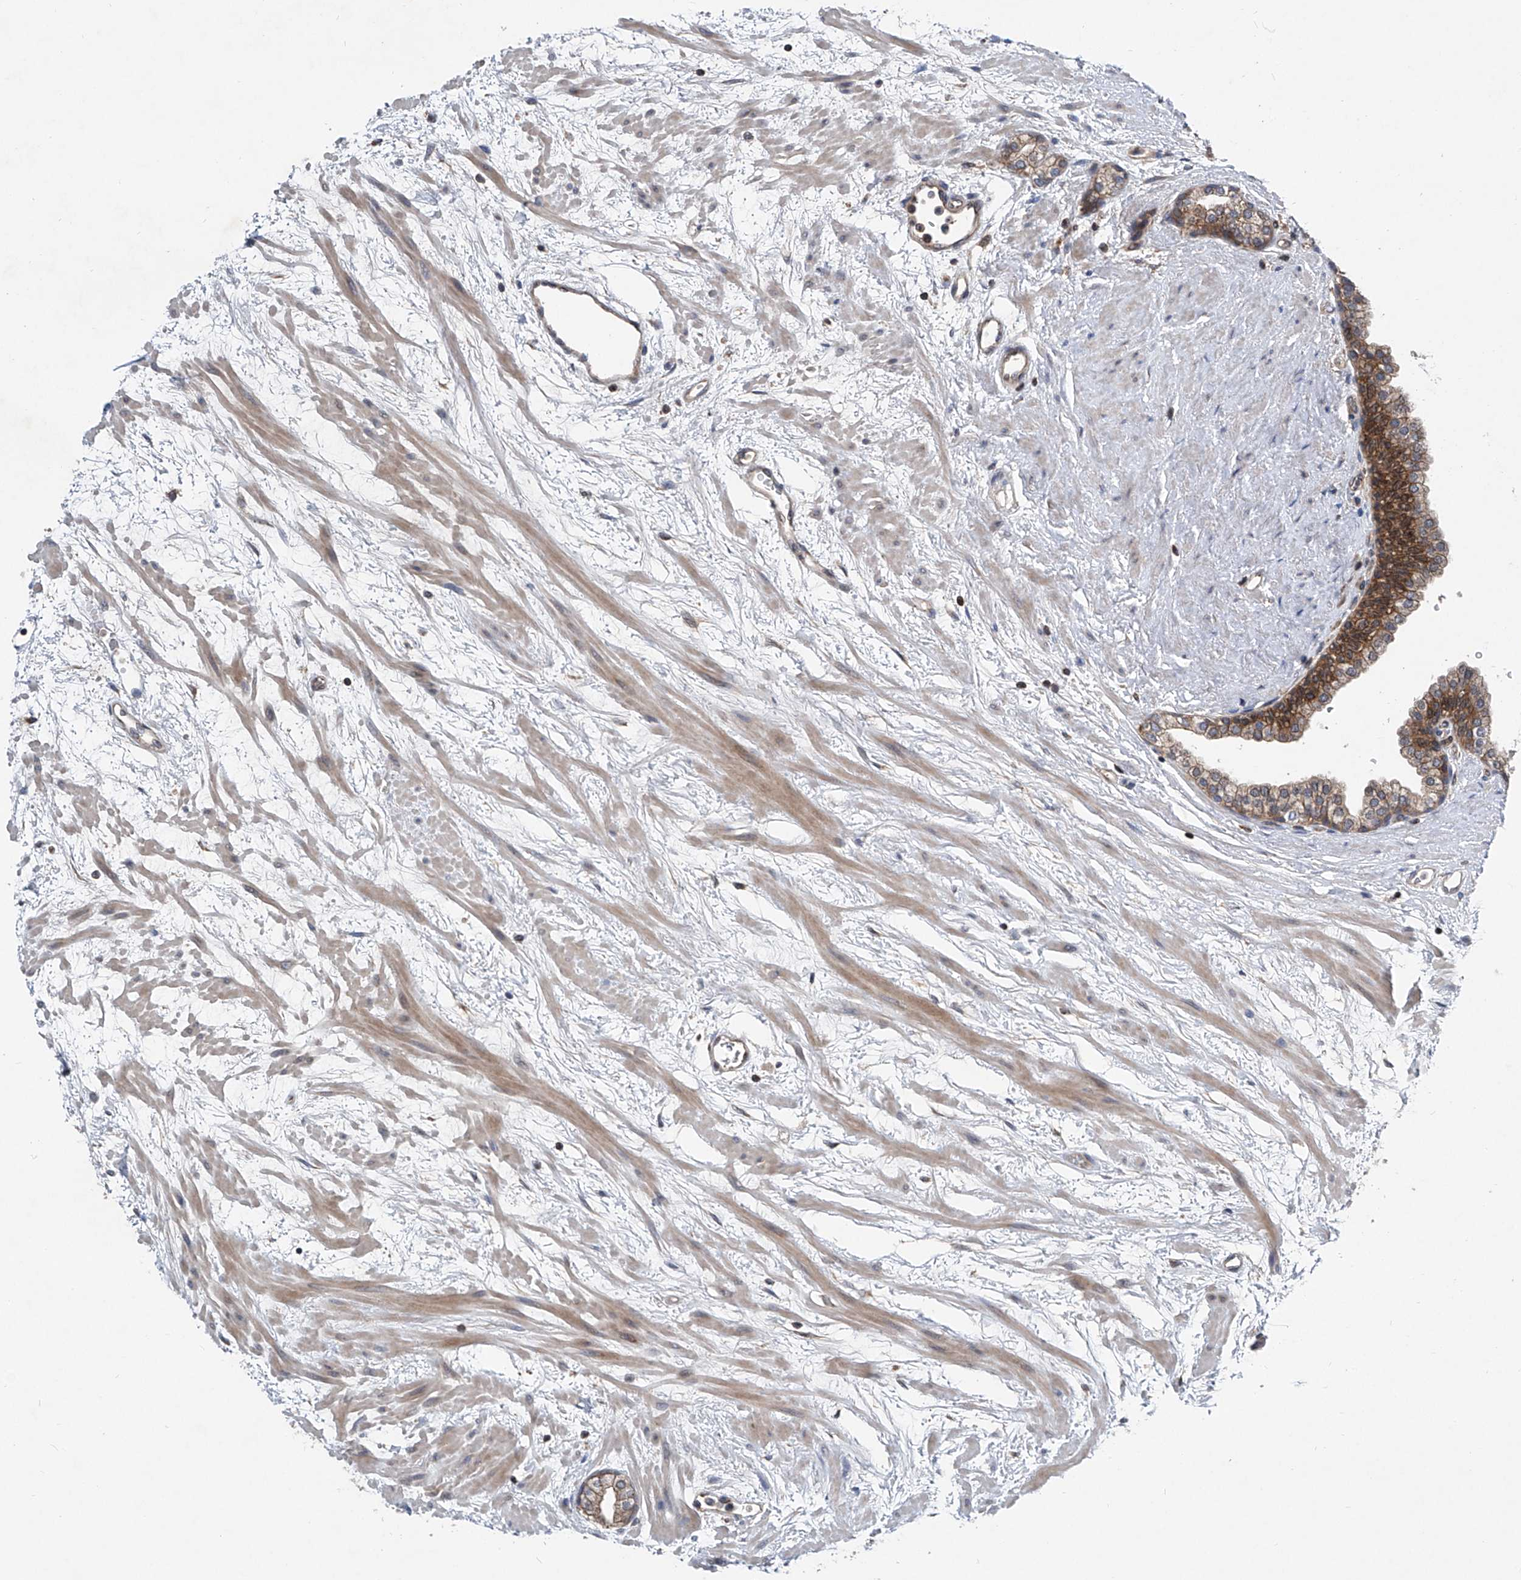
{"staining": {"intensity": "strong", "quantity": "<25%", "location": "cytoplasmic/membranous"}, "tissue": "prostate", "cell_type": "Glandular cells", "image_type": "normal", "snomed": [{"axis": "morphology", "description": "Normal tissue, NOS"}, {"axis": "topography", "description": "Prostate"}], "caption": "Normal prostate demonstrates strong cytoplasmic/membranous positivity in approximately <25% of glandular cells, visualized by immunohistochemistry. (DAB (3,3'-diaminobenzidine) IHC with brightfield microscopy, high magnification).", "gene": "TRIM38", "patient": {"sex": "male", "age": 48}}